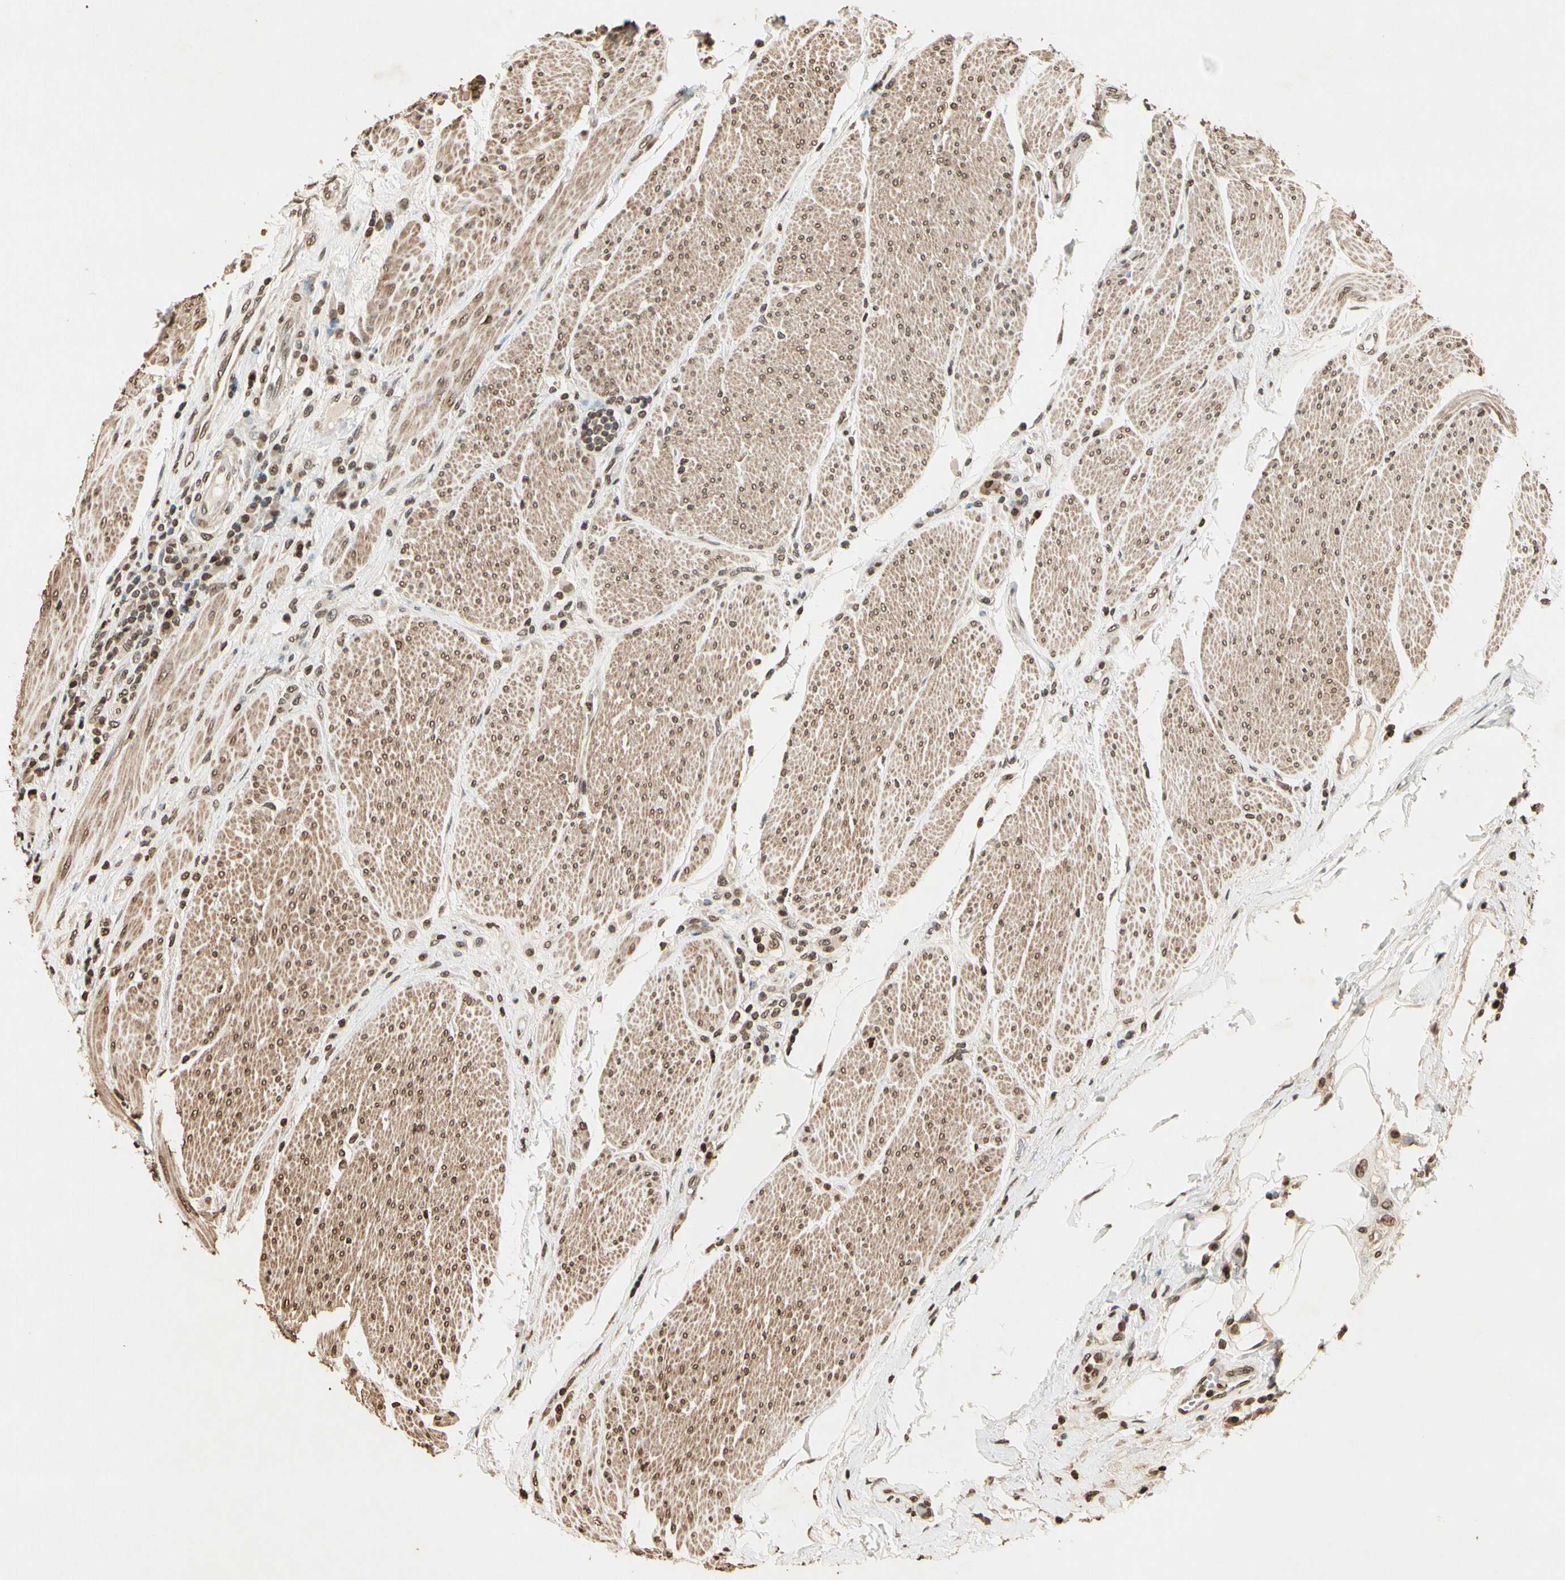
{"staining": {"intensity": "weak", "quantity": "25%-75%", "location": "nuclear"}, "tissue": "urothelial cancer", "cell_type": "Tumor cells", "image_type": "cancer", "snomed": [{"axis": "morphology", "description": "Urothelial carcinoma, High grade"}, {"axis": "topography", "description": "Urinary bladder"}], "caption": "Immunohistochemical staining of human urothelial carcinoma (high-grade) demonstrates low levels of weak nuclear staining in about 25%-75% of tumor cells.", "gene": "TOP1", "patient": {"sex": "male", "age": 61}}